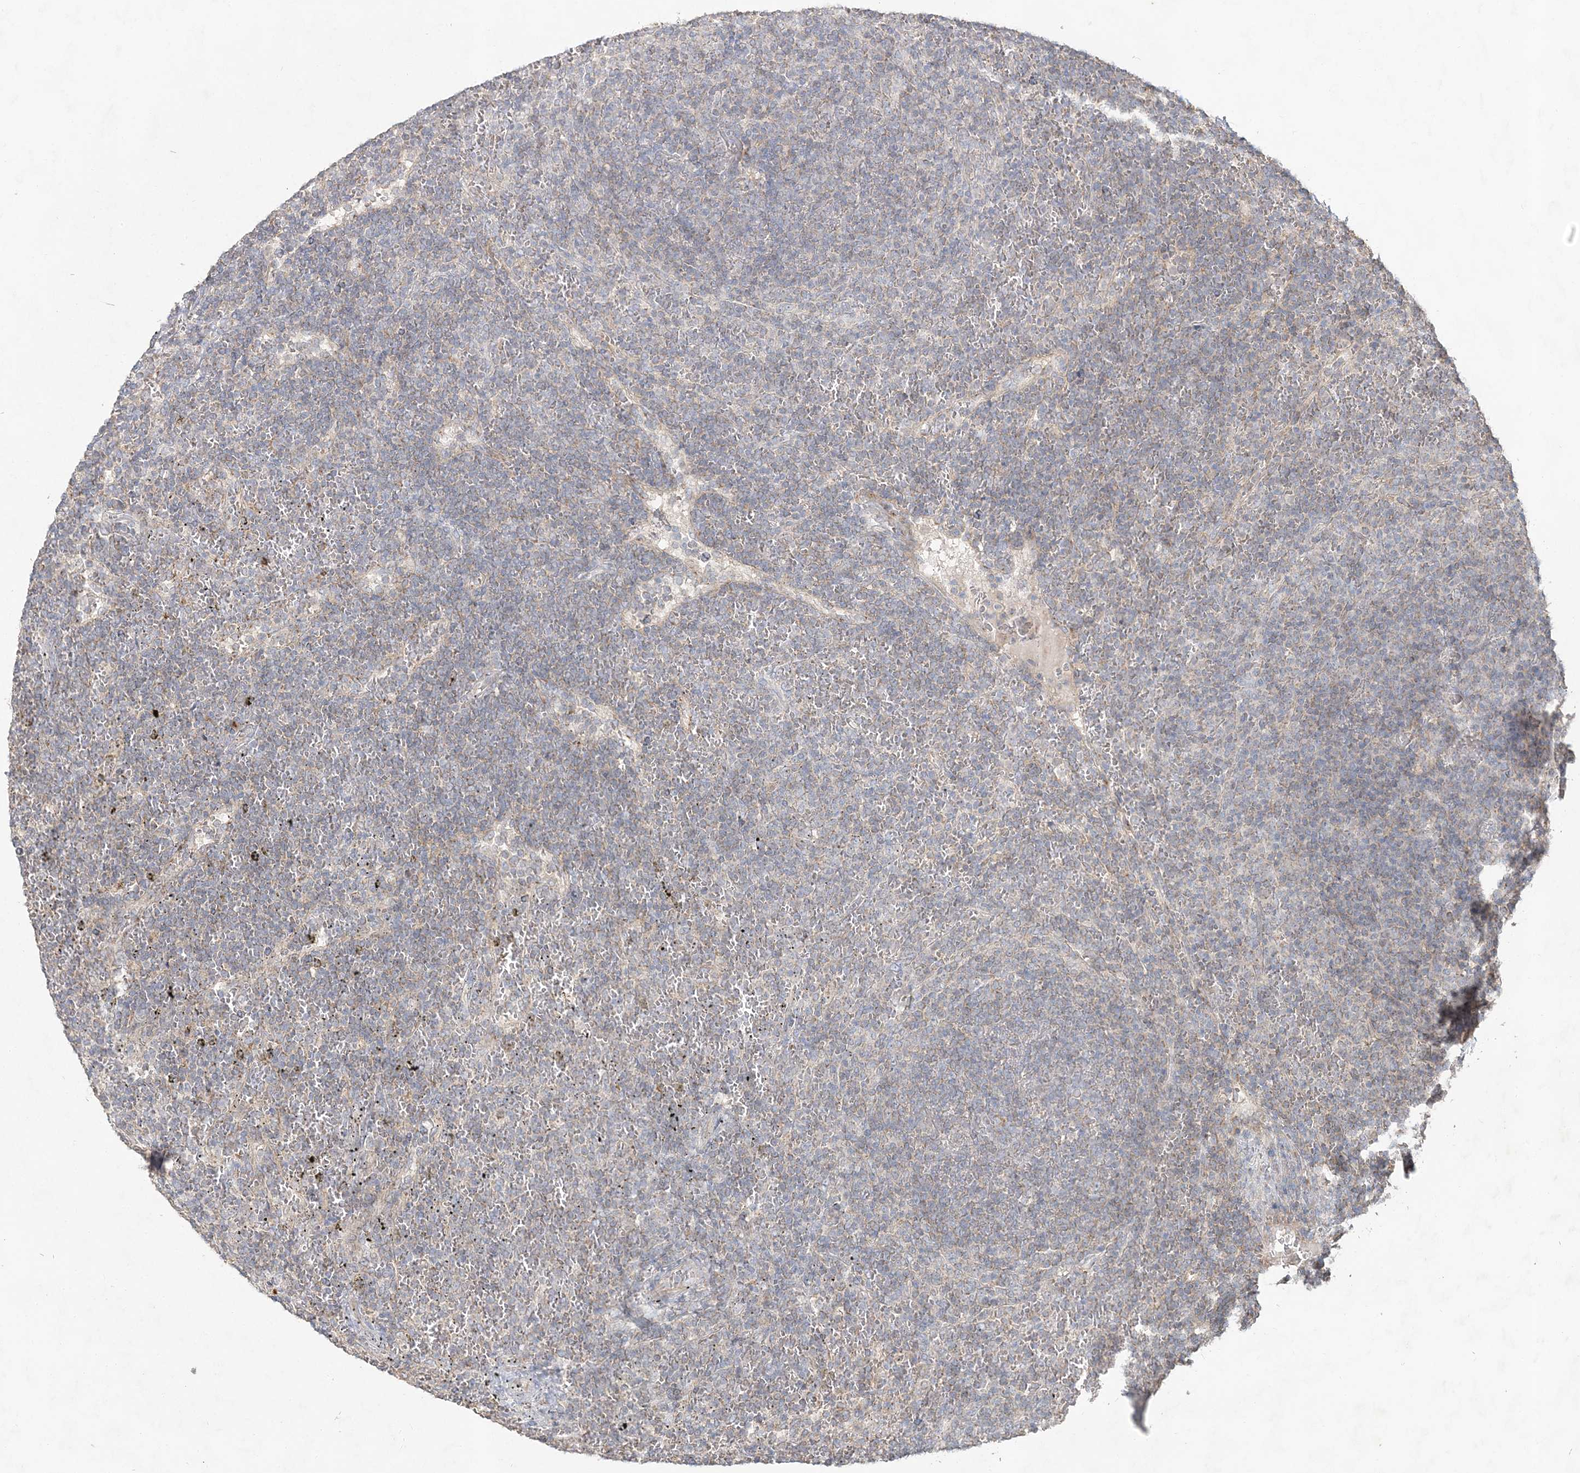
{"staining": {"intensity": "weak", "quantity": "<25%", "location": "cytoplasmic/membranous"}, "tissue": "lymphoma", "cell_type": "Tumor cells", "image_type": "cancer", "snomed": [{"axis": "morphology", "description": "Malignant lymphoma, non-Hodgkin's type, Low grade"}, {"axis": "topography", "description": "Spleen"}], "caption": "The image demonstrates no significant expression in tumor cells of lymphoma.", "gene": "RAB14", "patient": {"sex": "female", "age": 50}}